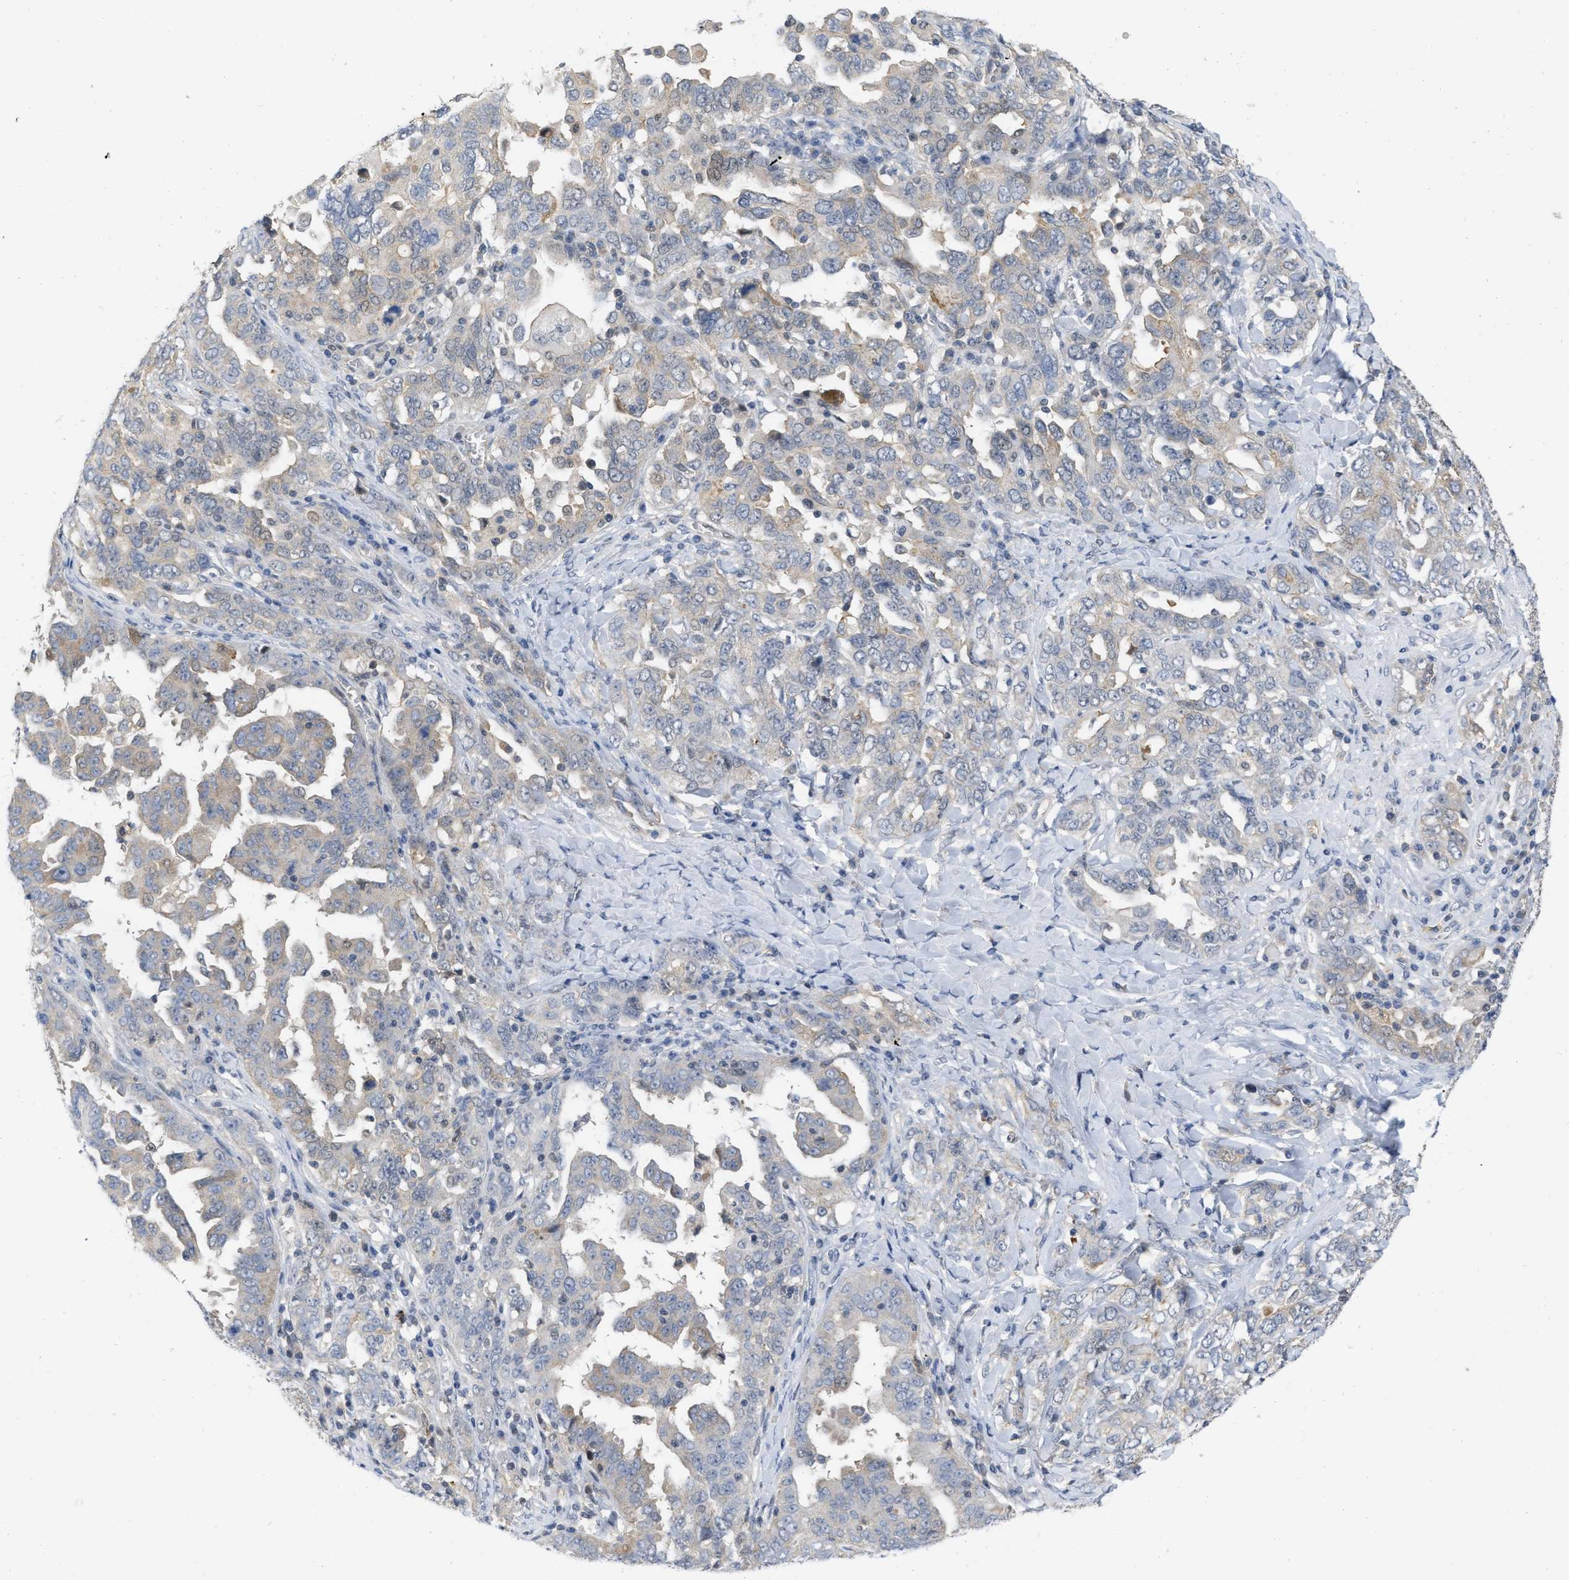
{"staining": {"intensity": "weak", "quantity": "<25%", "location": "cytoplasmic/membranous"}, "tissue": "ovarian cancer", "cell_type": "Tumor cells", "image_type": "cancer", "snomed": [{"axis": "morphology", "description": "Carcinoma, endometroid"}, {"axis": "topography", "description": "Ovary"}], "caption": "Protein analysis of ovarian cancer displays no significant expression in tumor cells.", "gene": "NAPEPLD", "patient": {"sex": "female", "age": 62}}